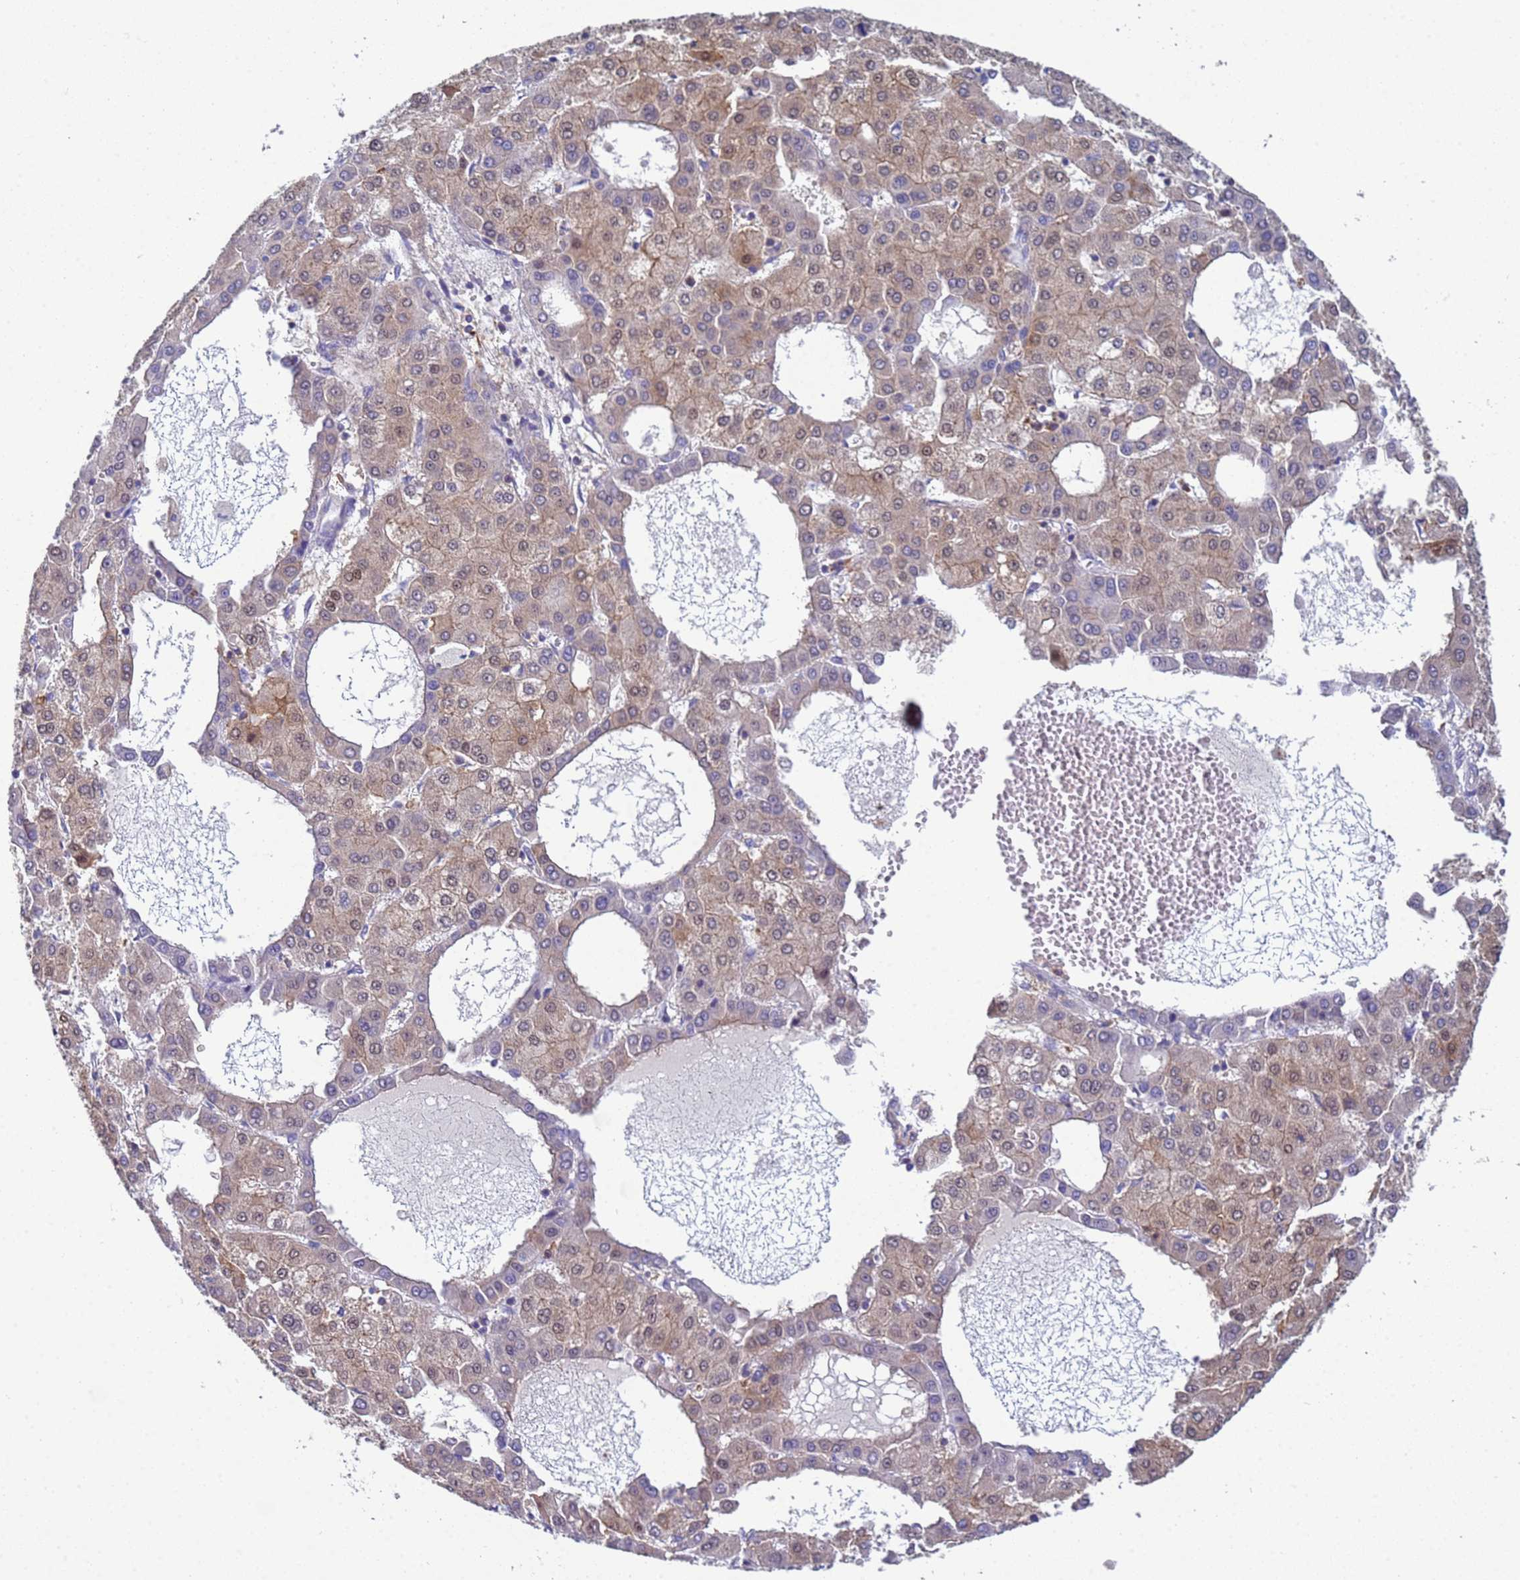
{"staining": {"intensity": "moderate", "quantity": "25%-75%", "location": "cytoplasmic/membranous,nuclear"}, "tissue": "liver cancer", "cell_type": "Tumor cells", "image_type": "cancer", "snomed": [{"axis": "morphology", "description": "Carcinoma, Hepatocellular, NOS"}, {"axis": "topography", "description": "Liver"}], "caption": "Approximately 25%-75% of tumor cells in hepatocellular carcinoma (liver) show moderate cytoplasmic/membranous and nuclear protein positivity as visualized by brown immunohistochemical staining.", "gene": "KLHL13", "patient": {"sex": "male", "age": 47}}